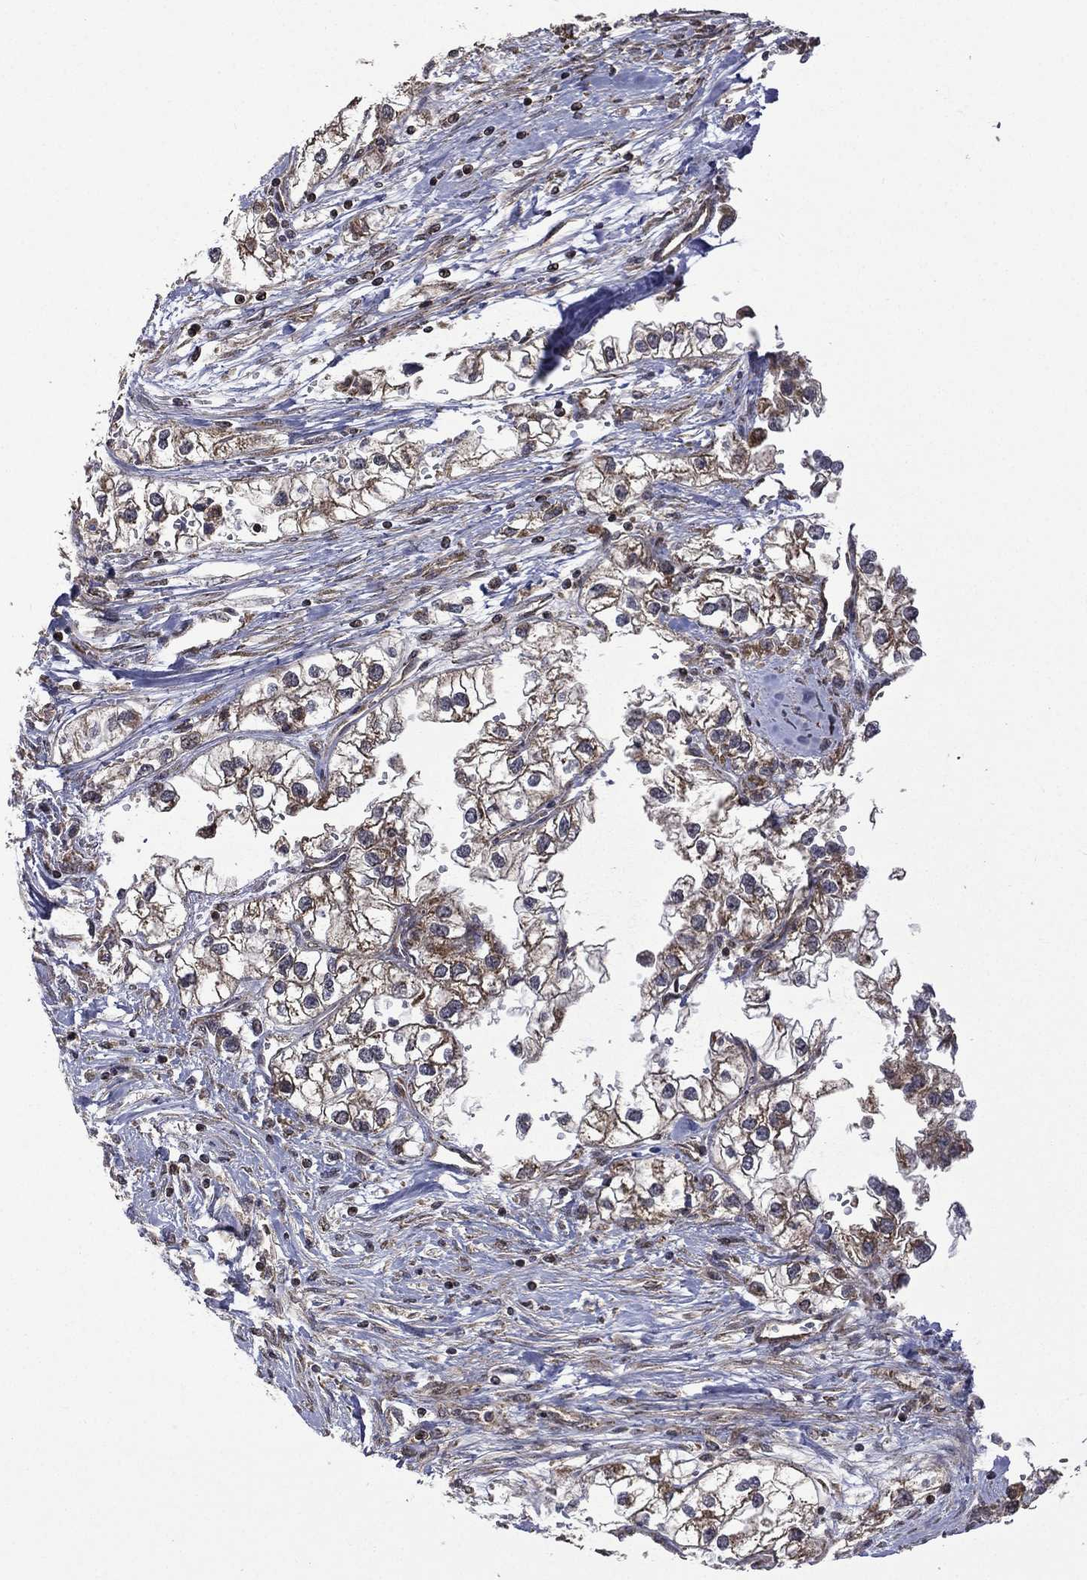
{"staining": {"intensity": "moderate", "quantity": "<25%", "location": "cytoplasmic/membranous"}, "tissue": "renal cancer", "cell_type": "Tumor cells", "image_type": "cancer", "snomed": [{"axis": "morphology", "description": "Adenocarcinoma, NOS"}, {"axis": "topography", "description": "Kidney"}], "caption": "Human renal adenocarcinoma stained for a protein (brown) demonstrates moderate cytoplasmic/membranous positive staining in approximately <25% of tumor cells.", "gene": "GIMAP6", "patient": {"sex": "male", "age": 59}}